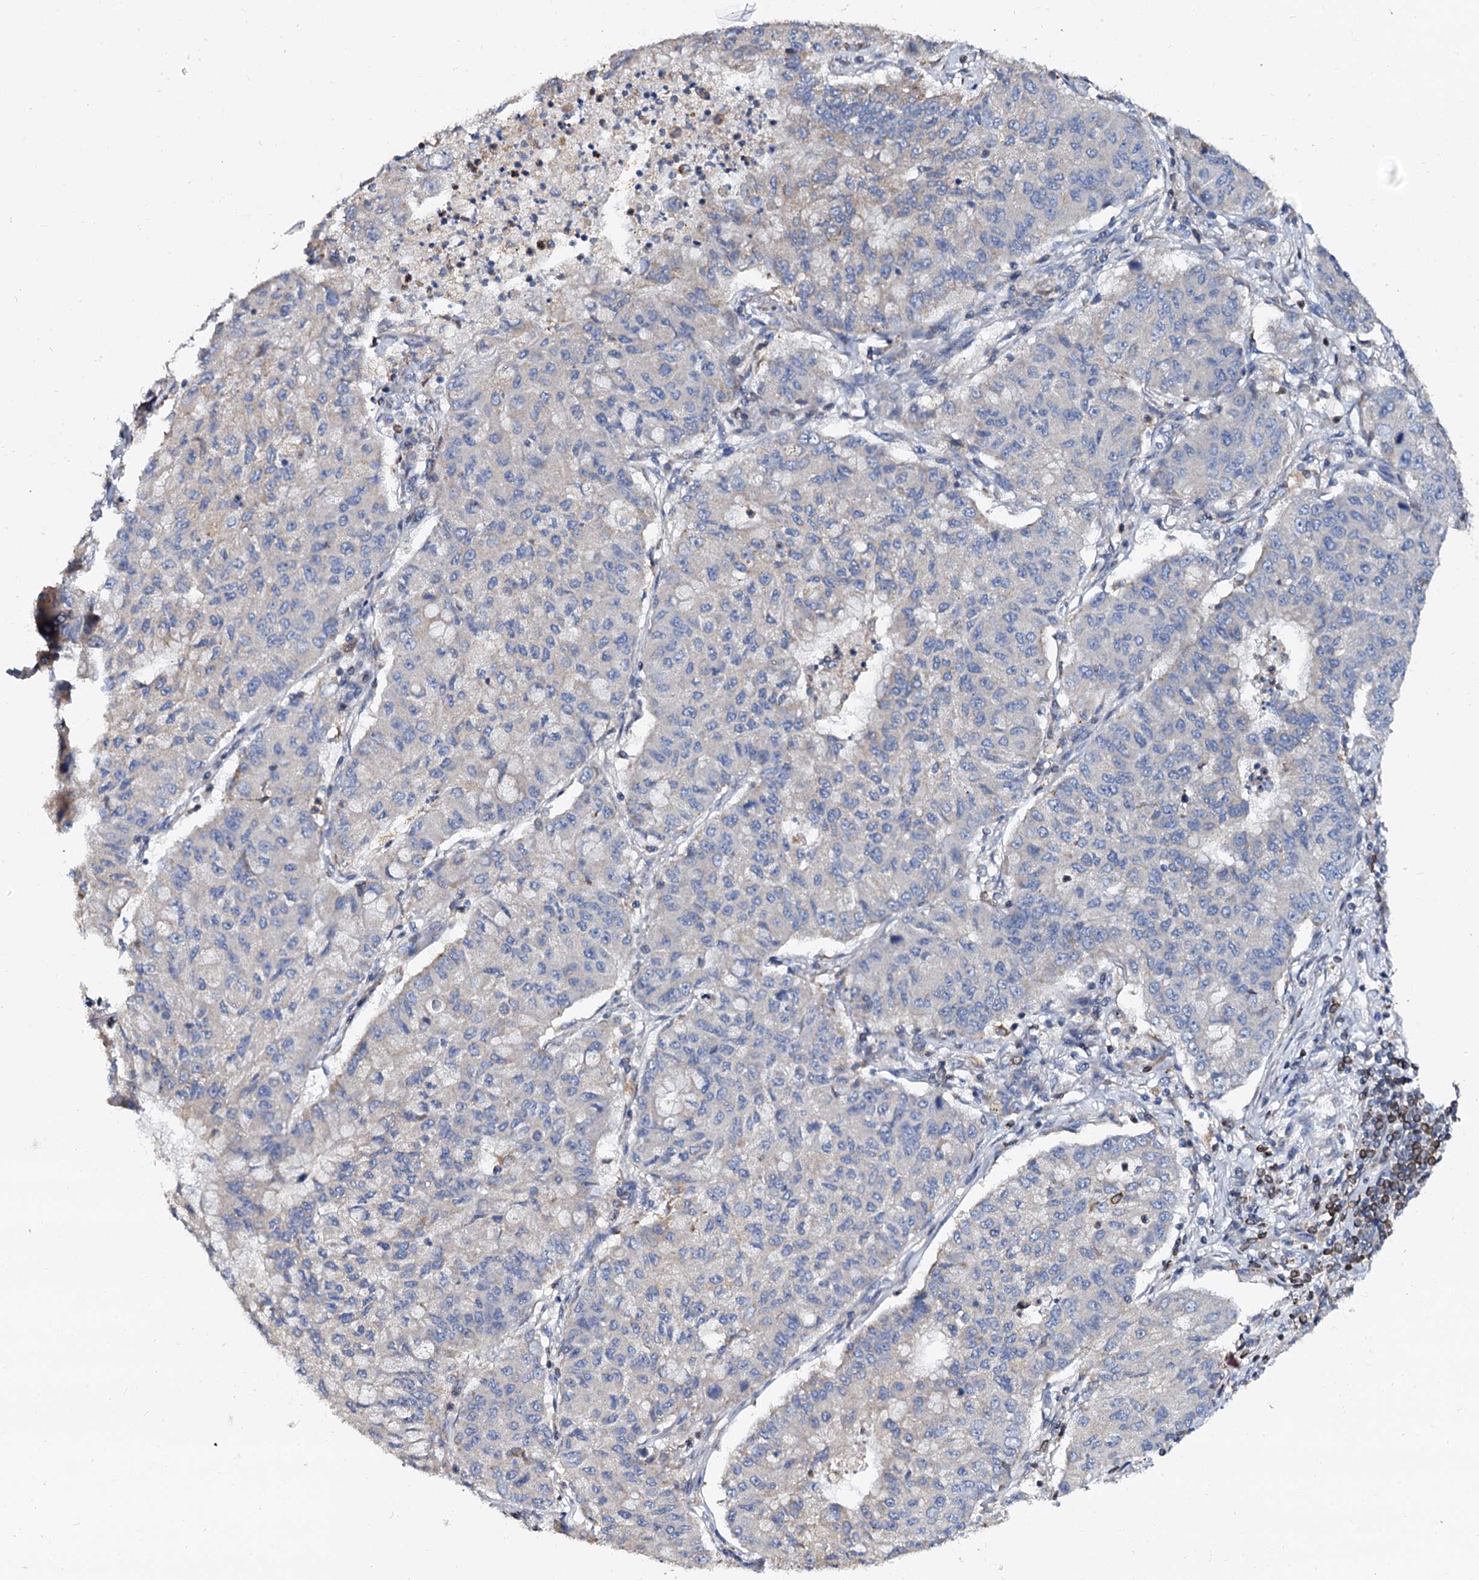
{"staining": {"intensity": "negative", "quantity": "none", "location": "none"}, "tissue": "lung cancer", "cell_type": "Tumor cells", "image_type": "cancer", "snomed": [{"axis": "morphology", "description": "Squamous cell carcinoma, NOS"}, {"axis": "topography", "description": "Lung"}], "caption": "The immunohistochemistry photomicrograph has no significant expression in tumor cells of squamous cell carcinoma (lung) tissue.", "gene": "ANKRD13A", "patient": {"sex": "male", "age": 74}}